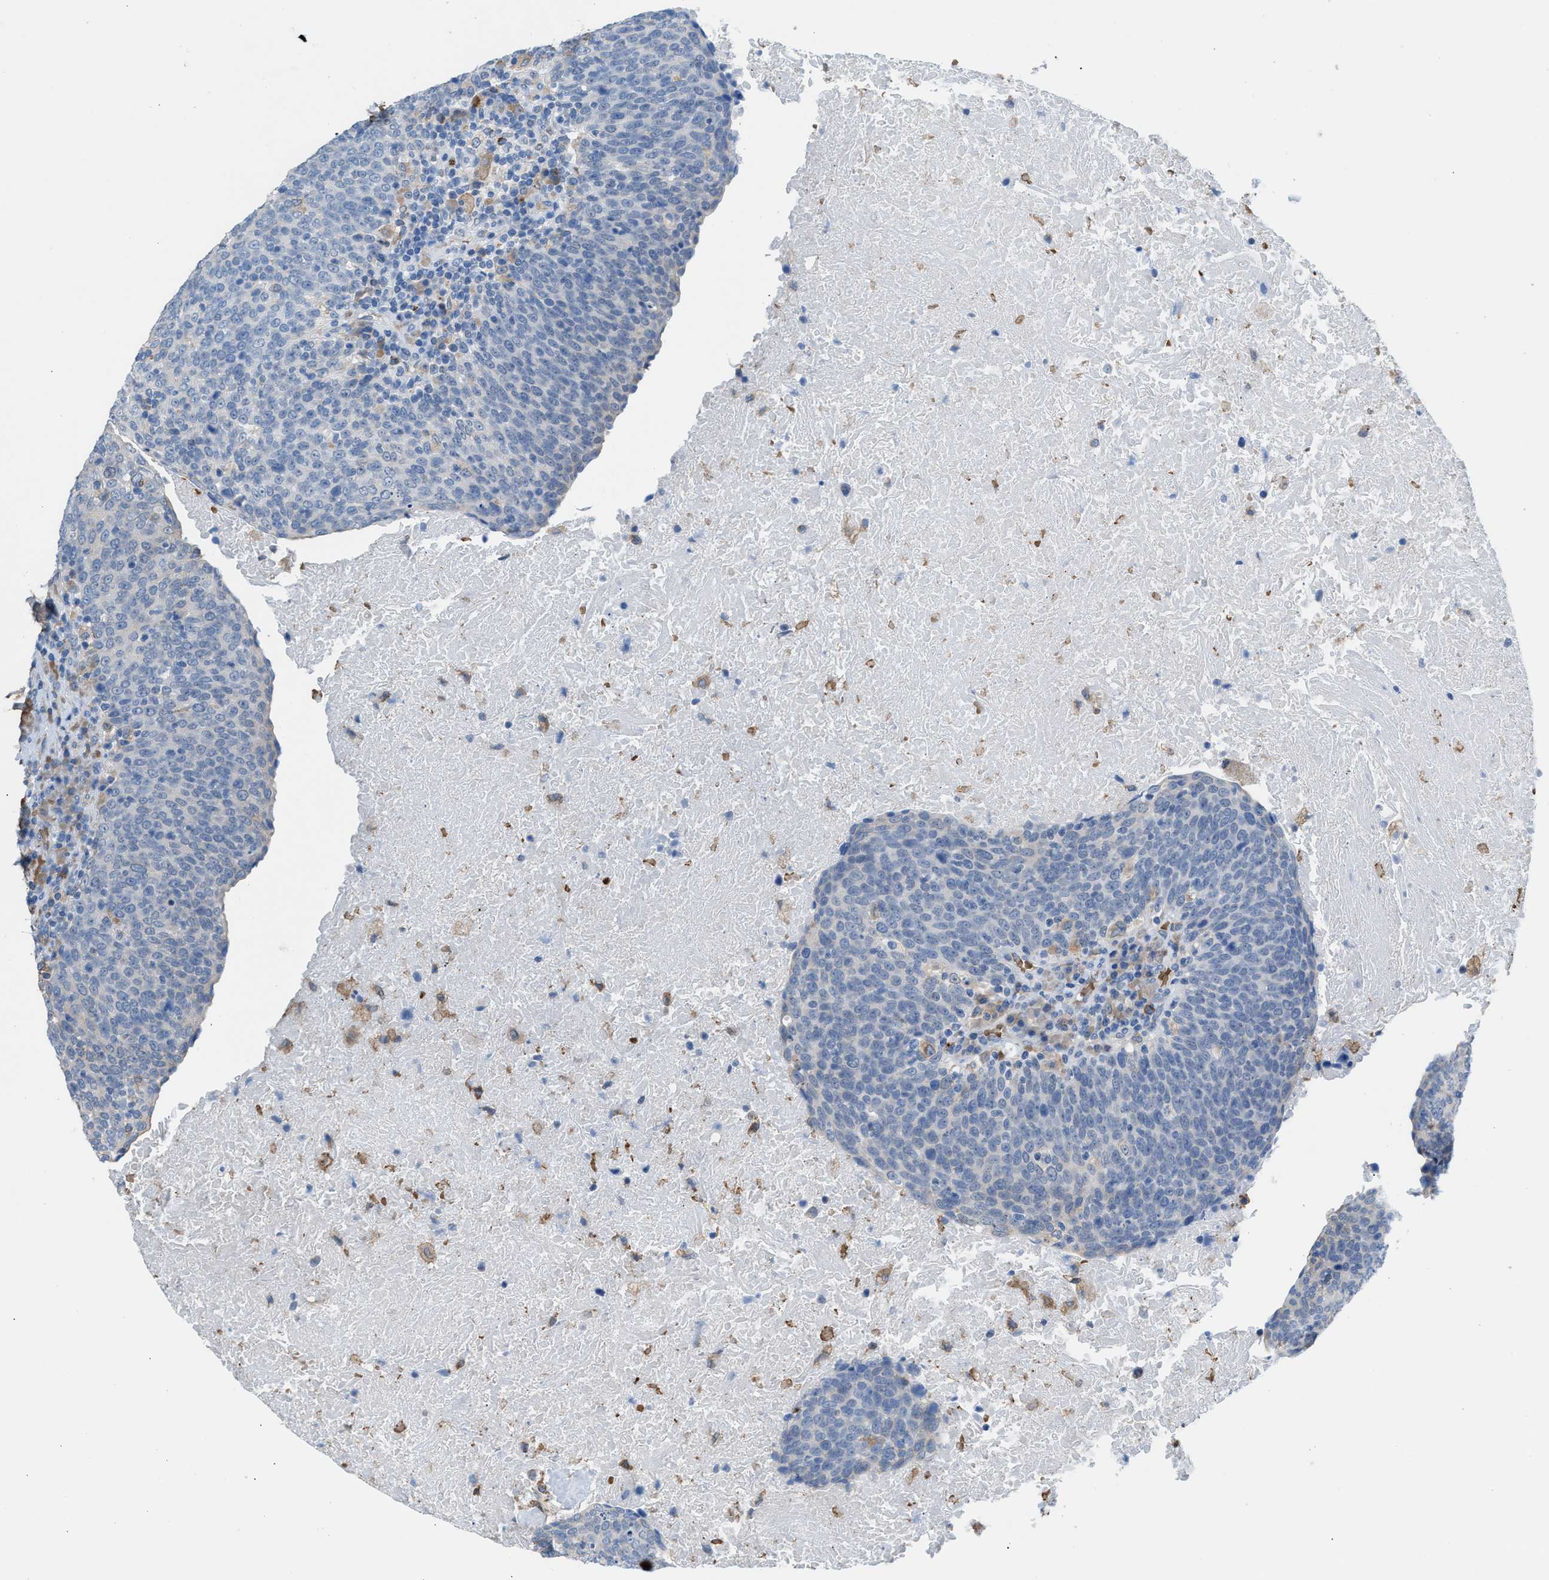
{"staining": {"intensity": "negative", "quantity": "none", "location": "none"}, "tissue": "head and neck cancer", "cell_type": "Tumor cells", "image_type": "cancer", "snomed": [{"axis": "morphology", "description": "Squamous cell carcinoma, NOS"}, {"axis": "morphology", "description": "Squamous cell carcinoma, metastatic, NOS"}, {"axis": "topography", "description": "Lymph node"}, {"axis": "topography", "description": "Head-Neck"}], "caption": "The histopathology image reveals no staining of tumor cells in squamous cell carcinoma (head and neck).", "gene": "CA3", "patient": {"sex": "male", "age": 62}}